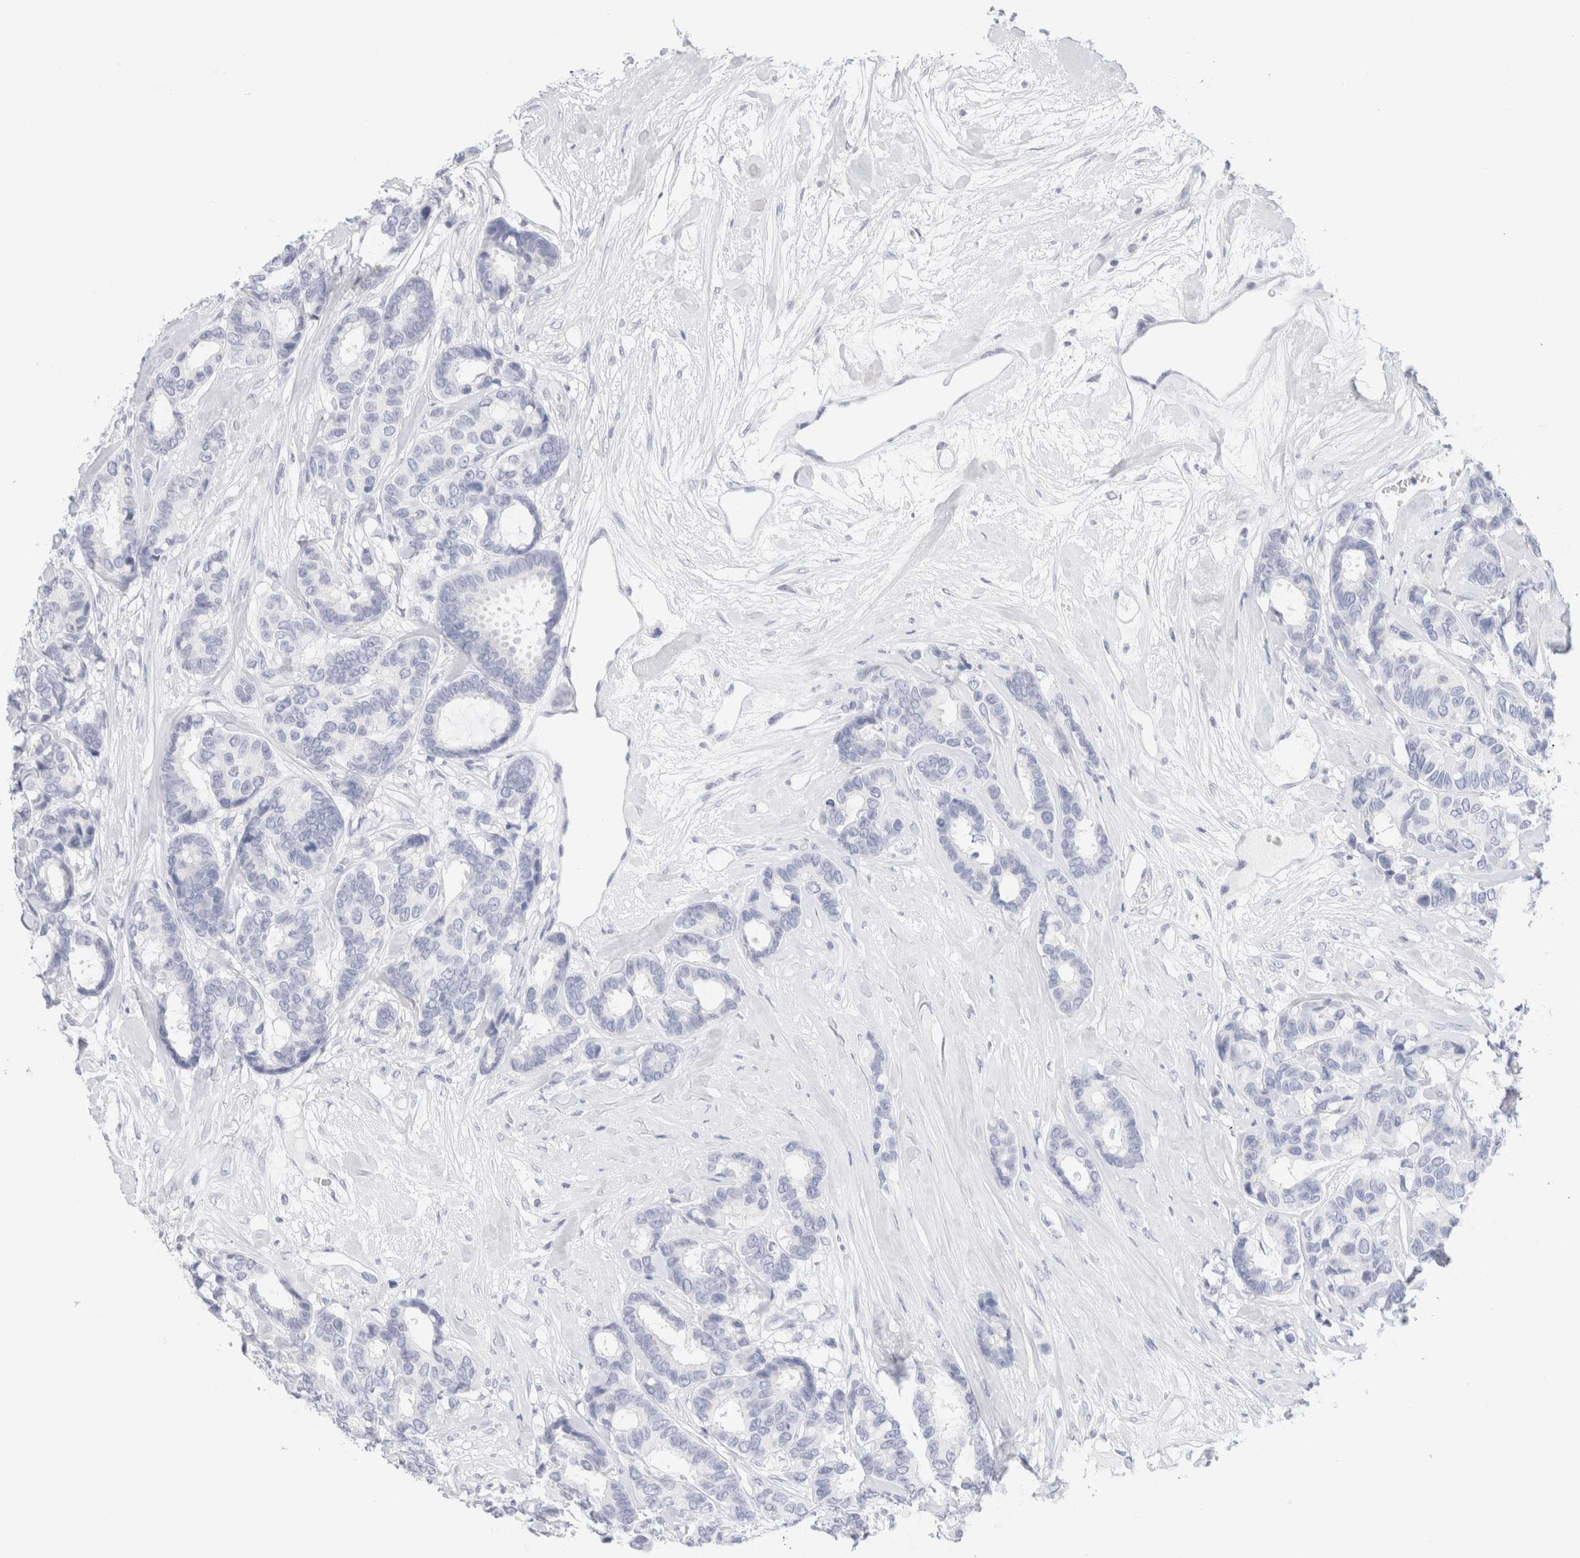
{"staining": {"intensity": "negative", "quantity": "none", "location": "none"}, "tissue": "breast cancer", "cell_type": "Tumor cells", "image_type": "cancer", "snomed": [{"axis": "morphology", "description": "Duct carcinoma"}, {"axis": "topography", "description": "Breast"}], "caption": "DAB (3,3'-diaminobenzidine) immunohistochemical staining of human breast cancer (infiltrating ductal carcinoma) shows no significant positivity in tumor cells. The staining was performed using DAB to visualize the protein expression in brown, while the nuclei were stained in blue with hematoxylin (Magnification: 20x).", "gene": "ARG1", "patient": {"sex": "female", "age": 87}}